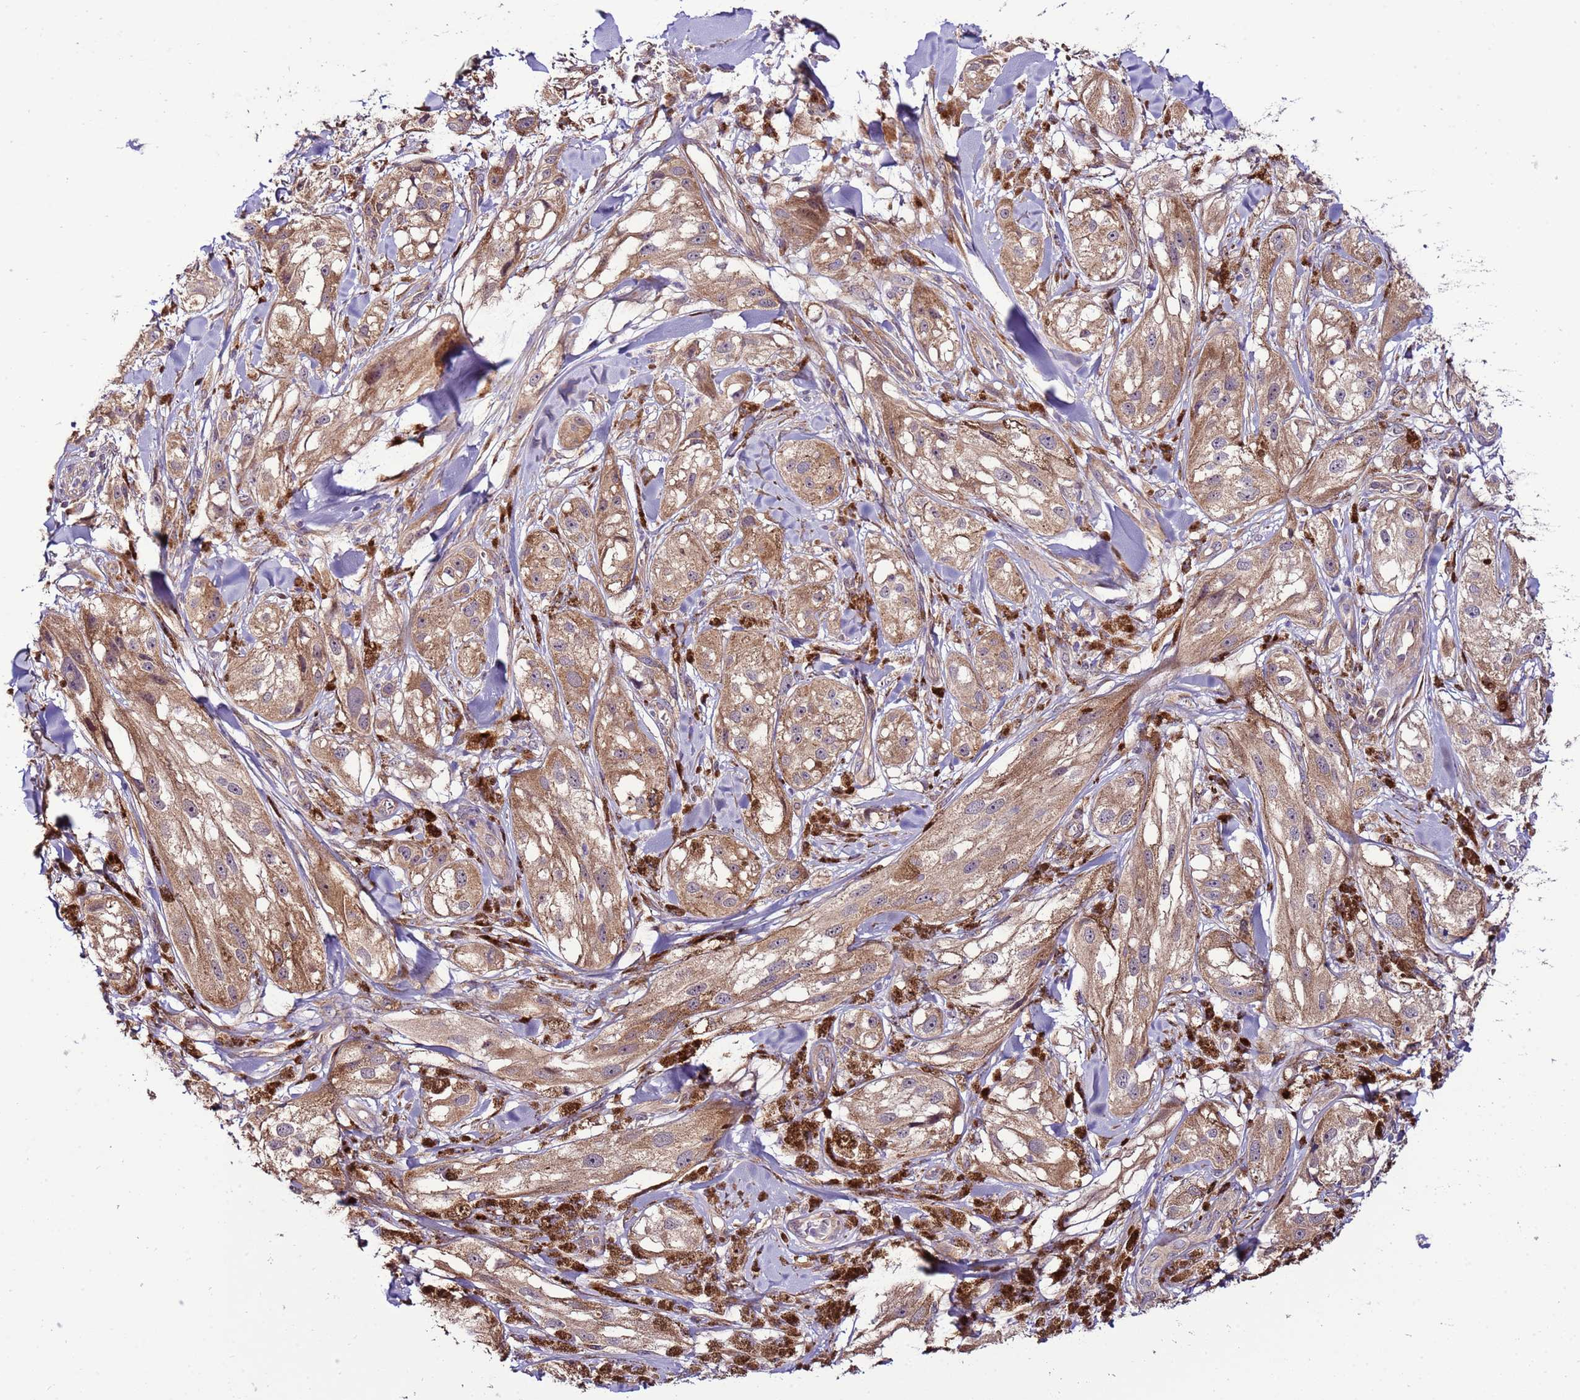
{"staining": {"intensity": "moderate", "quantity": ">75%", "location": "cytoplasmic/membranous"}, "tissue": "melanoma", "cell_type": "Tumor cells", "image_type": "cancer", "snomed": [{"axis": "morphology", "description": "Malignant melanoma, NOS"}, {"axis": "topography", "description": "Skin"}], "caption": "Tumor cells show moderate cytoplasmic/membranous expression in approximately >75% of cells in malignant melanoma.", "gene": "SCARA3", "patient": {"sex": "male", "age": 88}}